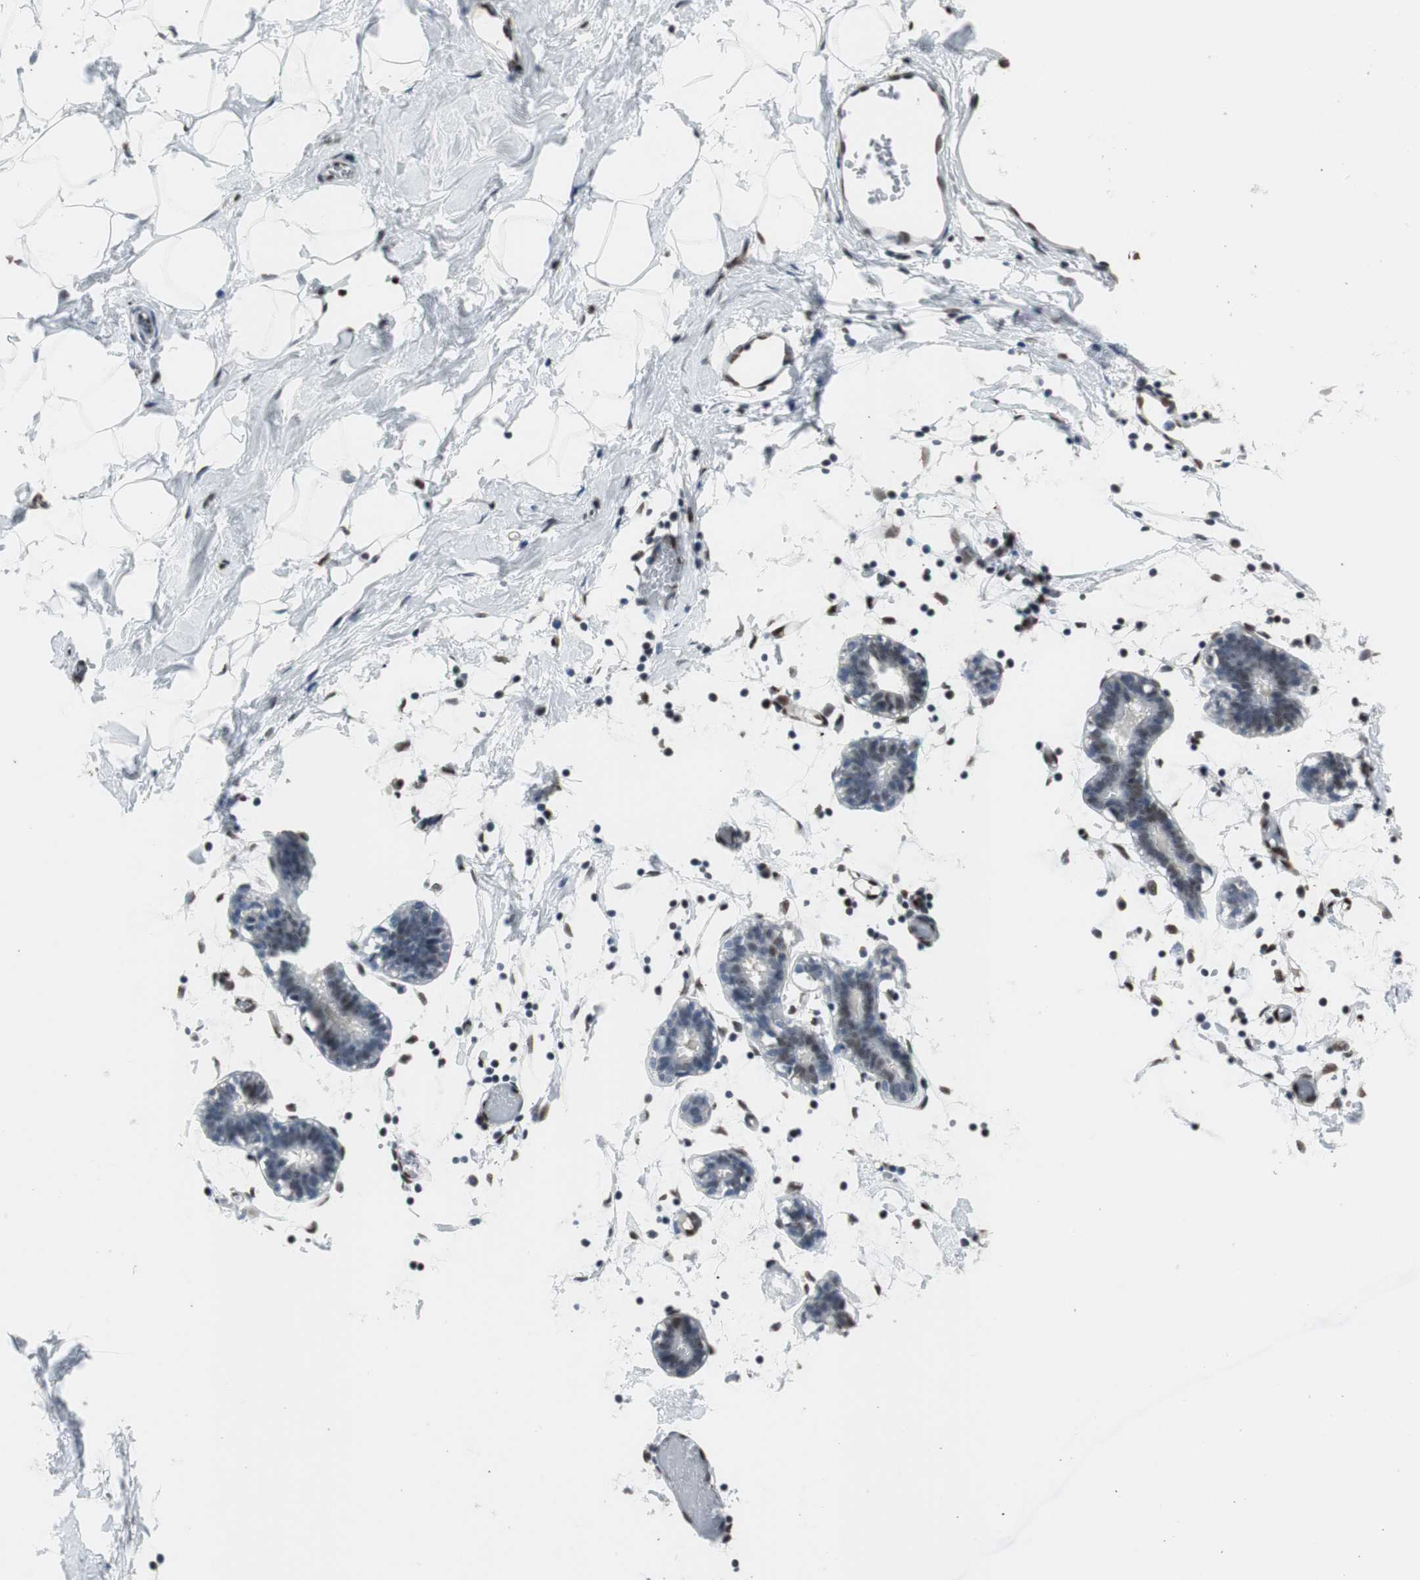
{"staining": {"intensity": "moderate", "quantity": "25%-75%", "location": "nuclear"}, "tissue": "breast", "cell_type": "Adipocytes", "image_type": "normal", "snomed": [{"axis": "morphology", "description": "Normal tissue, NOS"}, {"axis": "topography", "description": "Breast"}], "caption": "Breast stained for a protein (brown) demonstrates moderate nuclear positive positivity in about 25%-75% of adipocytes.", "gene": "PML", "patient": {"sex": "female", "age": 27}}